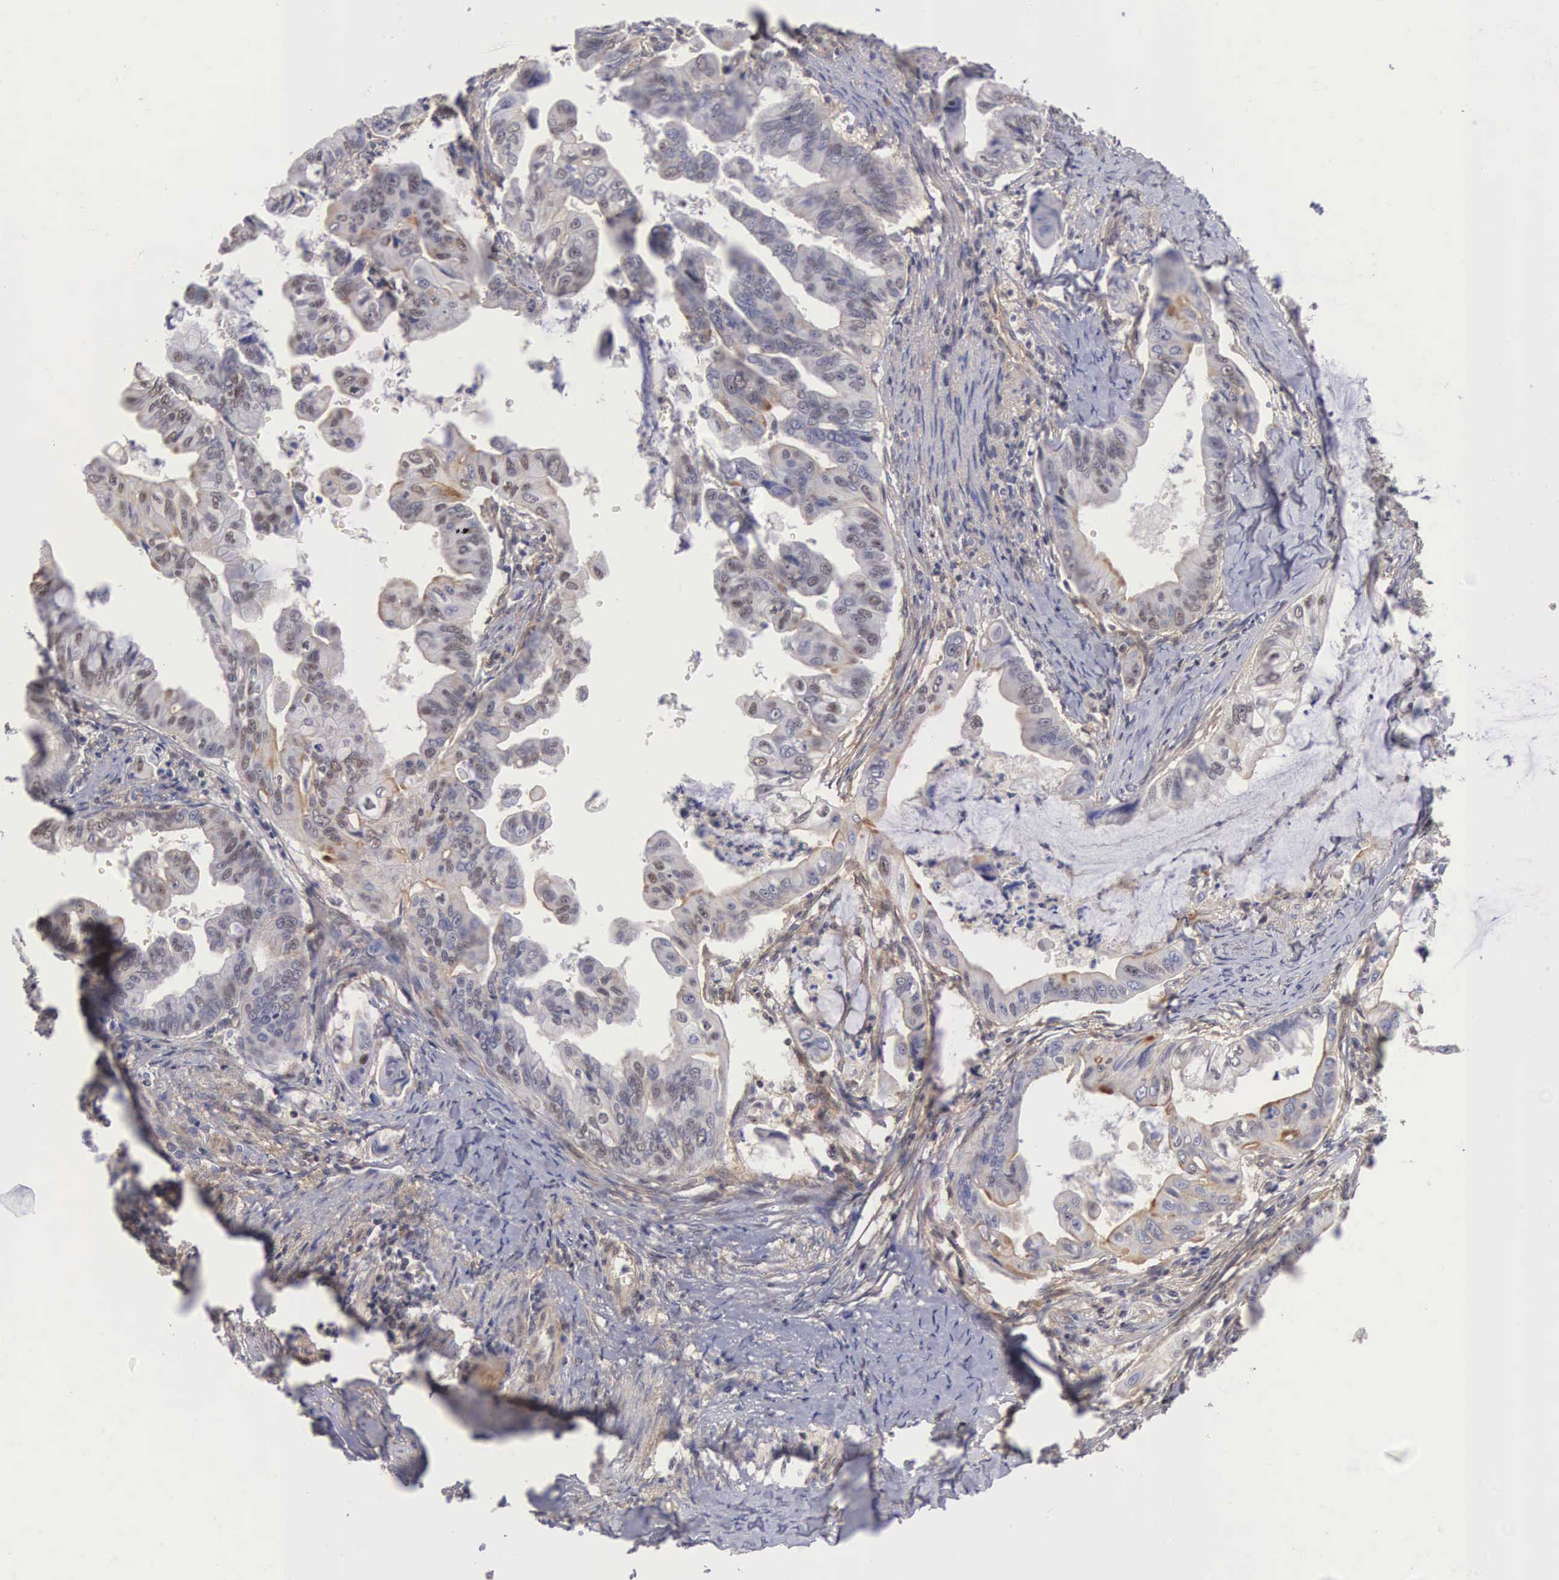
{"staining": {"intensity": "weak", "quantity": "<25%", "location": "cytoplasmic/membranous"}, "tissue": "stomach cancer", "cell_type": "Tumor cells", "image_type": "cancer", "snomed": [{"axis": "morphology", "description": "Adenocarcinoma, NOS"}, {"axis": "topography", "description": "Stomach, upper"}], "caption": "Immunohistochemical staining of stomach adenocarcinoma displays no significant expression in tumor cells.", "gene": "NR4A2", "patient": {"sex": "male", "age": 80}}